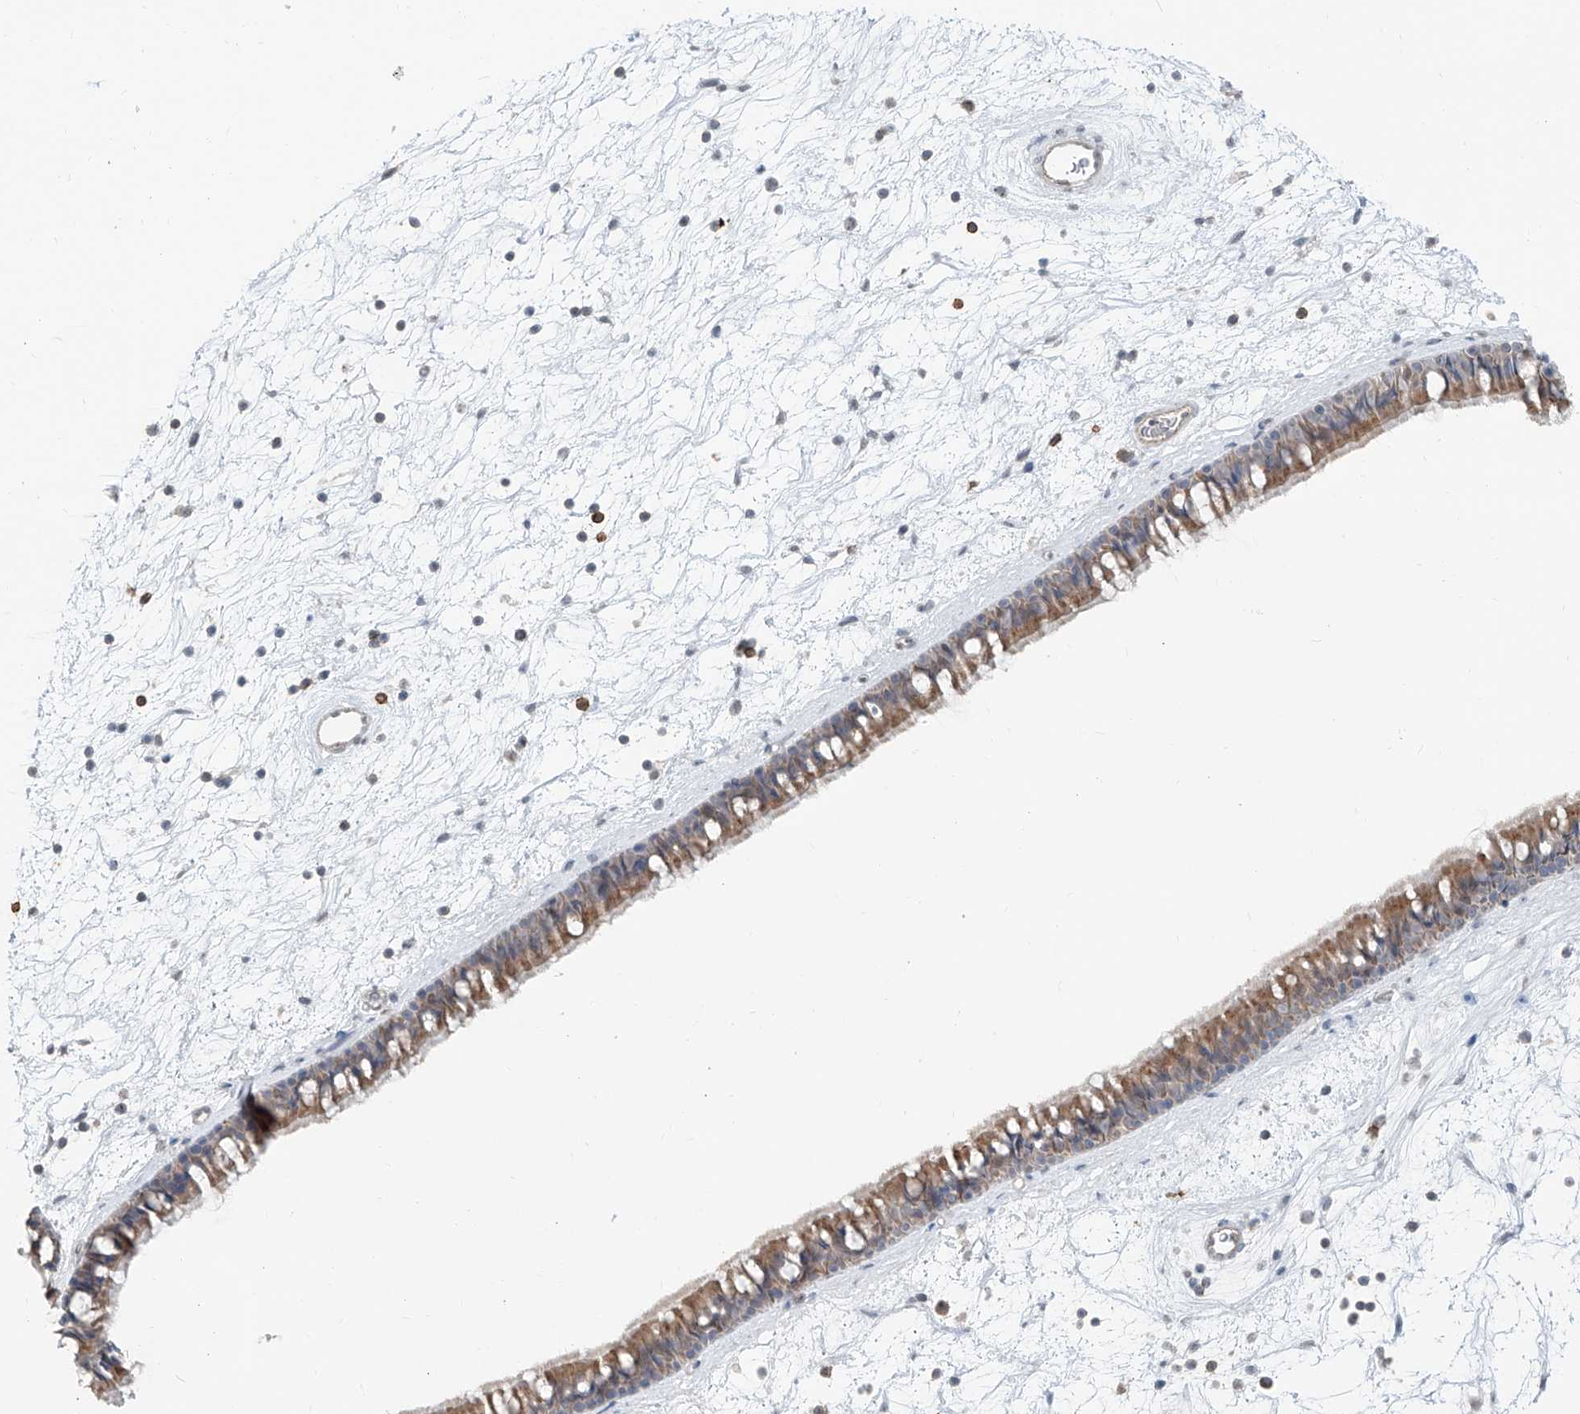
{"staining": {"intensity": "moderate", "quantity": ">75%", "location": "cytoplasmic/membranous"}, "tissue": "nasopharynx", "cell_type": "Respiratory epithelial cells", "image_type": "normal", "snomed": [{"axis": "morphology", "description": "Normal tissue, NOS"}, {"axis": "topography", "description": "Nasopharynx"}], "caption": "The immunohistochemical stain highlights moderate cytoplasmic/membranous positivity in respiratory epithelial cells of unremarkable nasopharynx.", "gene": "KCNK10", "patient": {"sex": "male", "age": 64}}